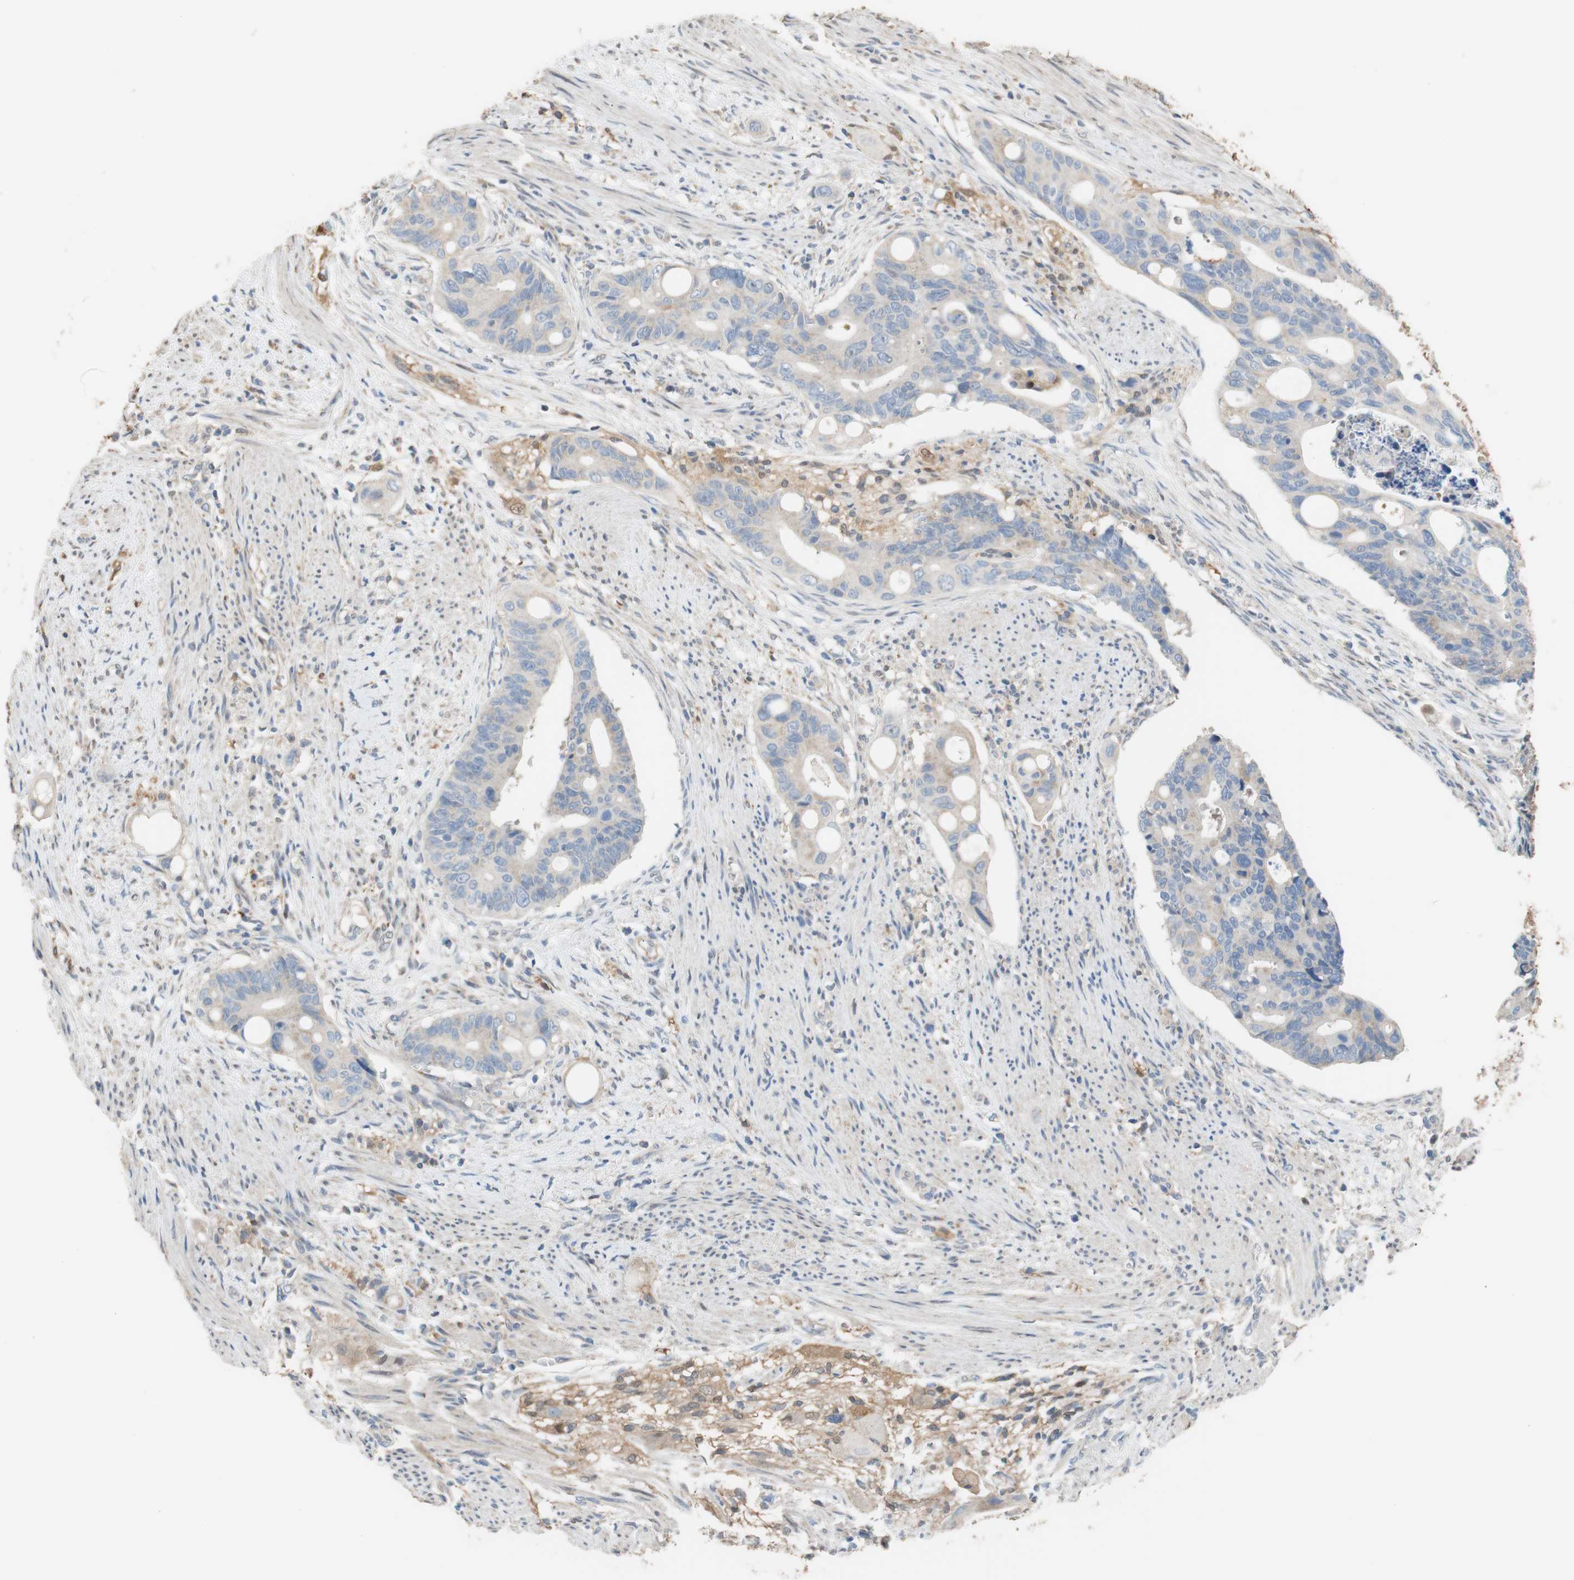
{"staining": {"intensity": "moderate", "quantity": ">75%", "location": "cytoplasmic/membranous"}, "tissue": "colorectal cancer", "cell_type": "Tumor cells", "image_type": "cancer", "snomed": [{"axis": "morphology", "description": "Adenocarcinoma, NOS"}, {"axis": "topography", "description": "Colon"}], "caption": "Colorectal cancer (adenocarcinoma) stained with a protein marker displays moderate staining in tumor cells.", "gene": "ALDH1A2", "patient": {"sex": "female", "age": 57}}